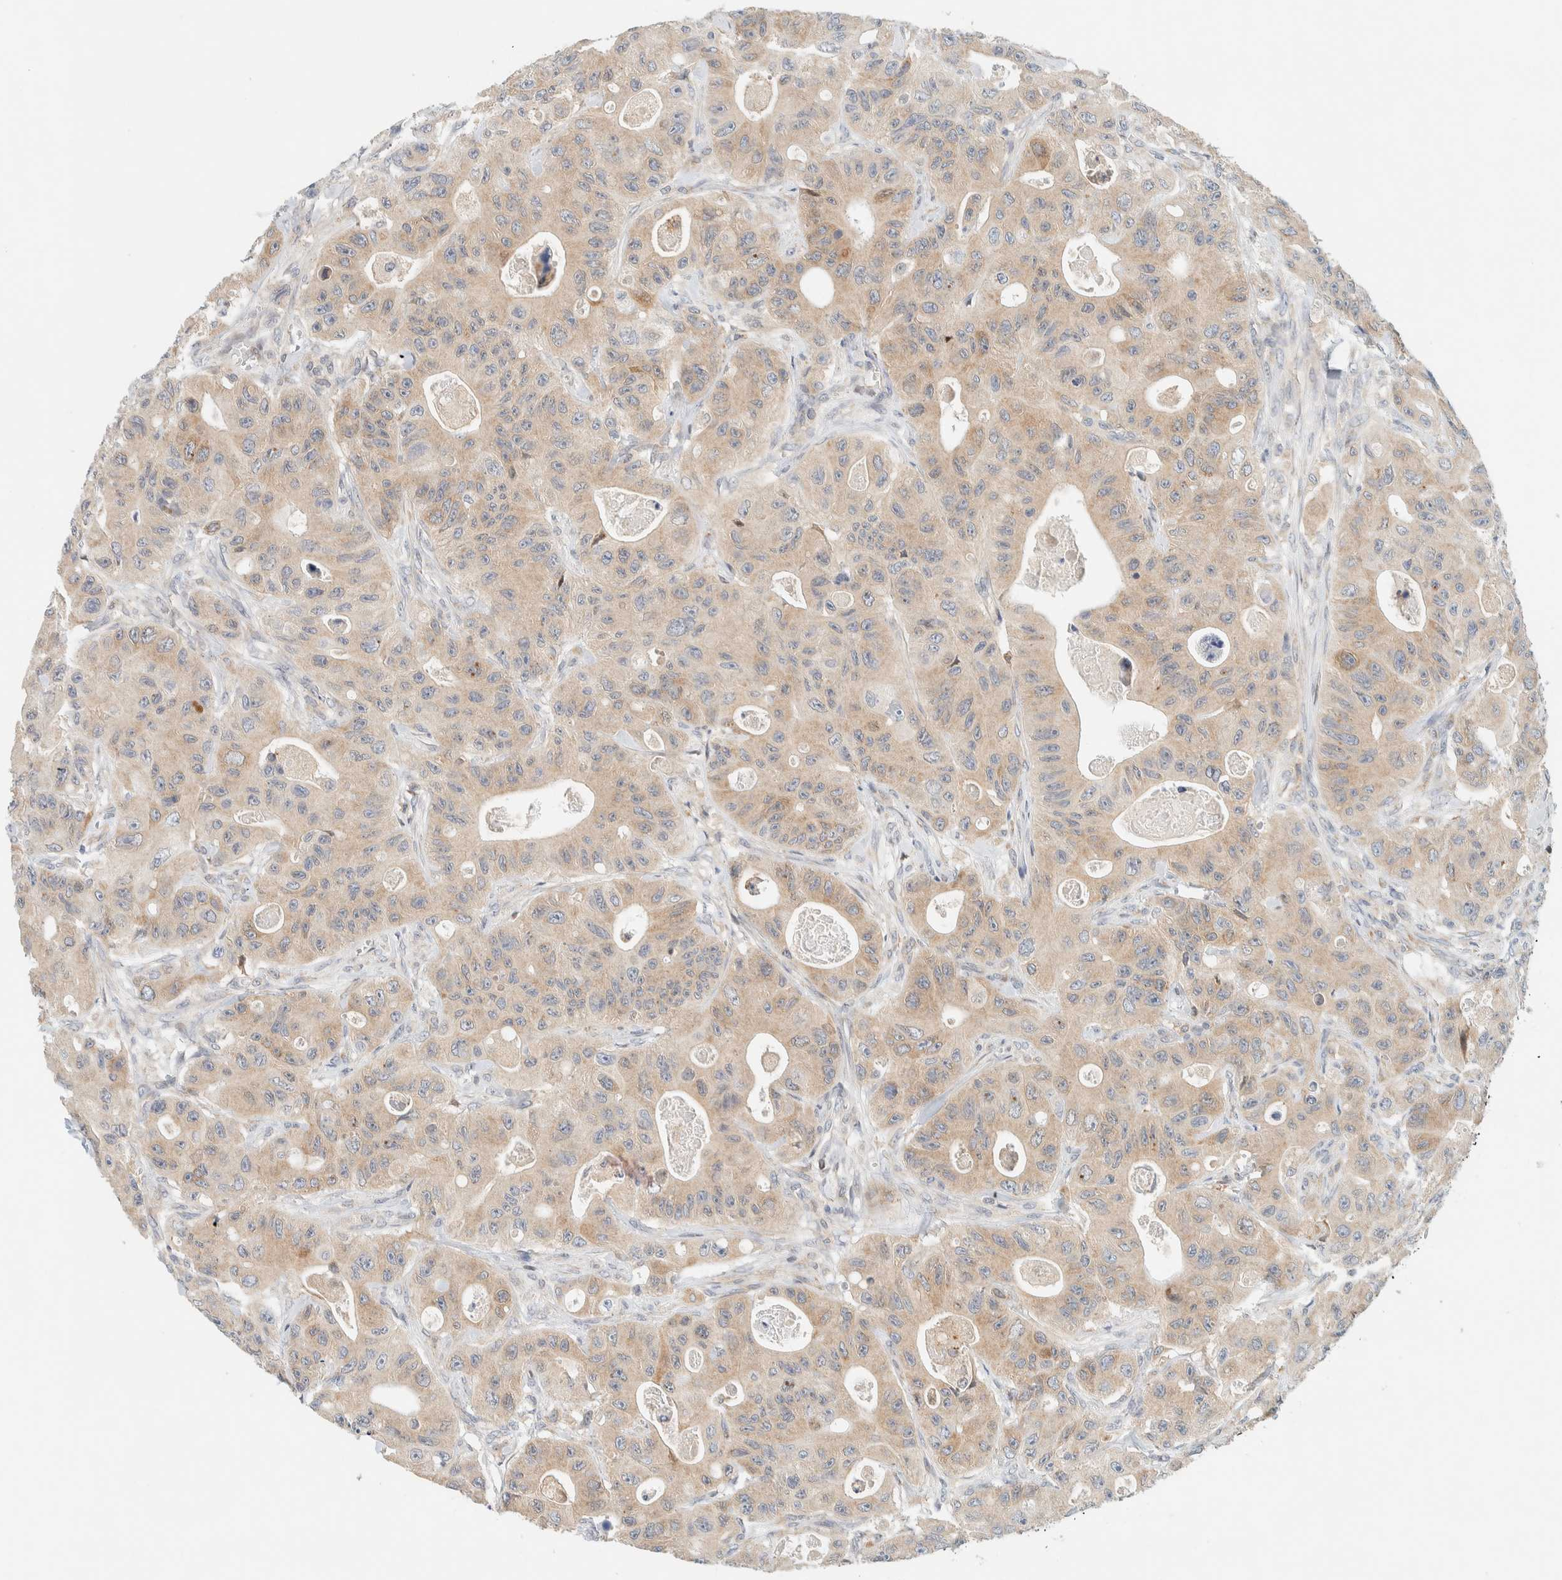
{"staining": {"intensity": "moderate", "quantity": "25%-75%", "location": "cytoplasmic/membranous"}, "tissue": "colorectal cancer", "cell_type": "Tumor cells", "image_type": "cancer", "snomed": [{"axis": "morphology", "description": "Adenocarcinoma, NOS"}, {"axis": "topography", "description": "Colon"}], "caption": "A micrograph showing moderate cytoplasmic/membranous staining in approximately 25%-75% of tumor cells in colorectal cancer, as visualized by brown immunohistochemical staining.", "gene": "SUMF2", "patient": {"sex": "female", "age": 46}}